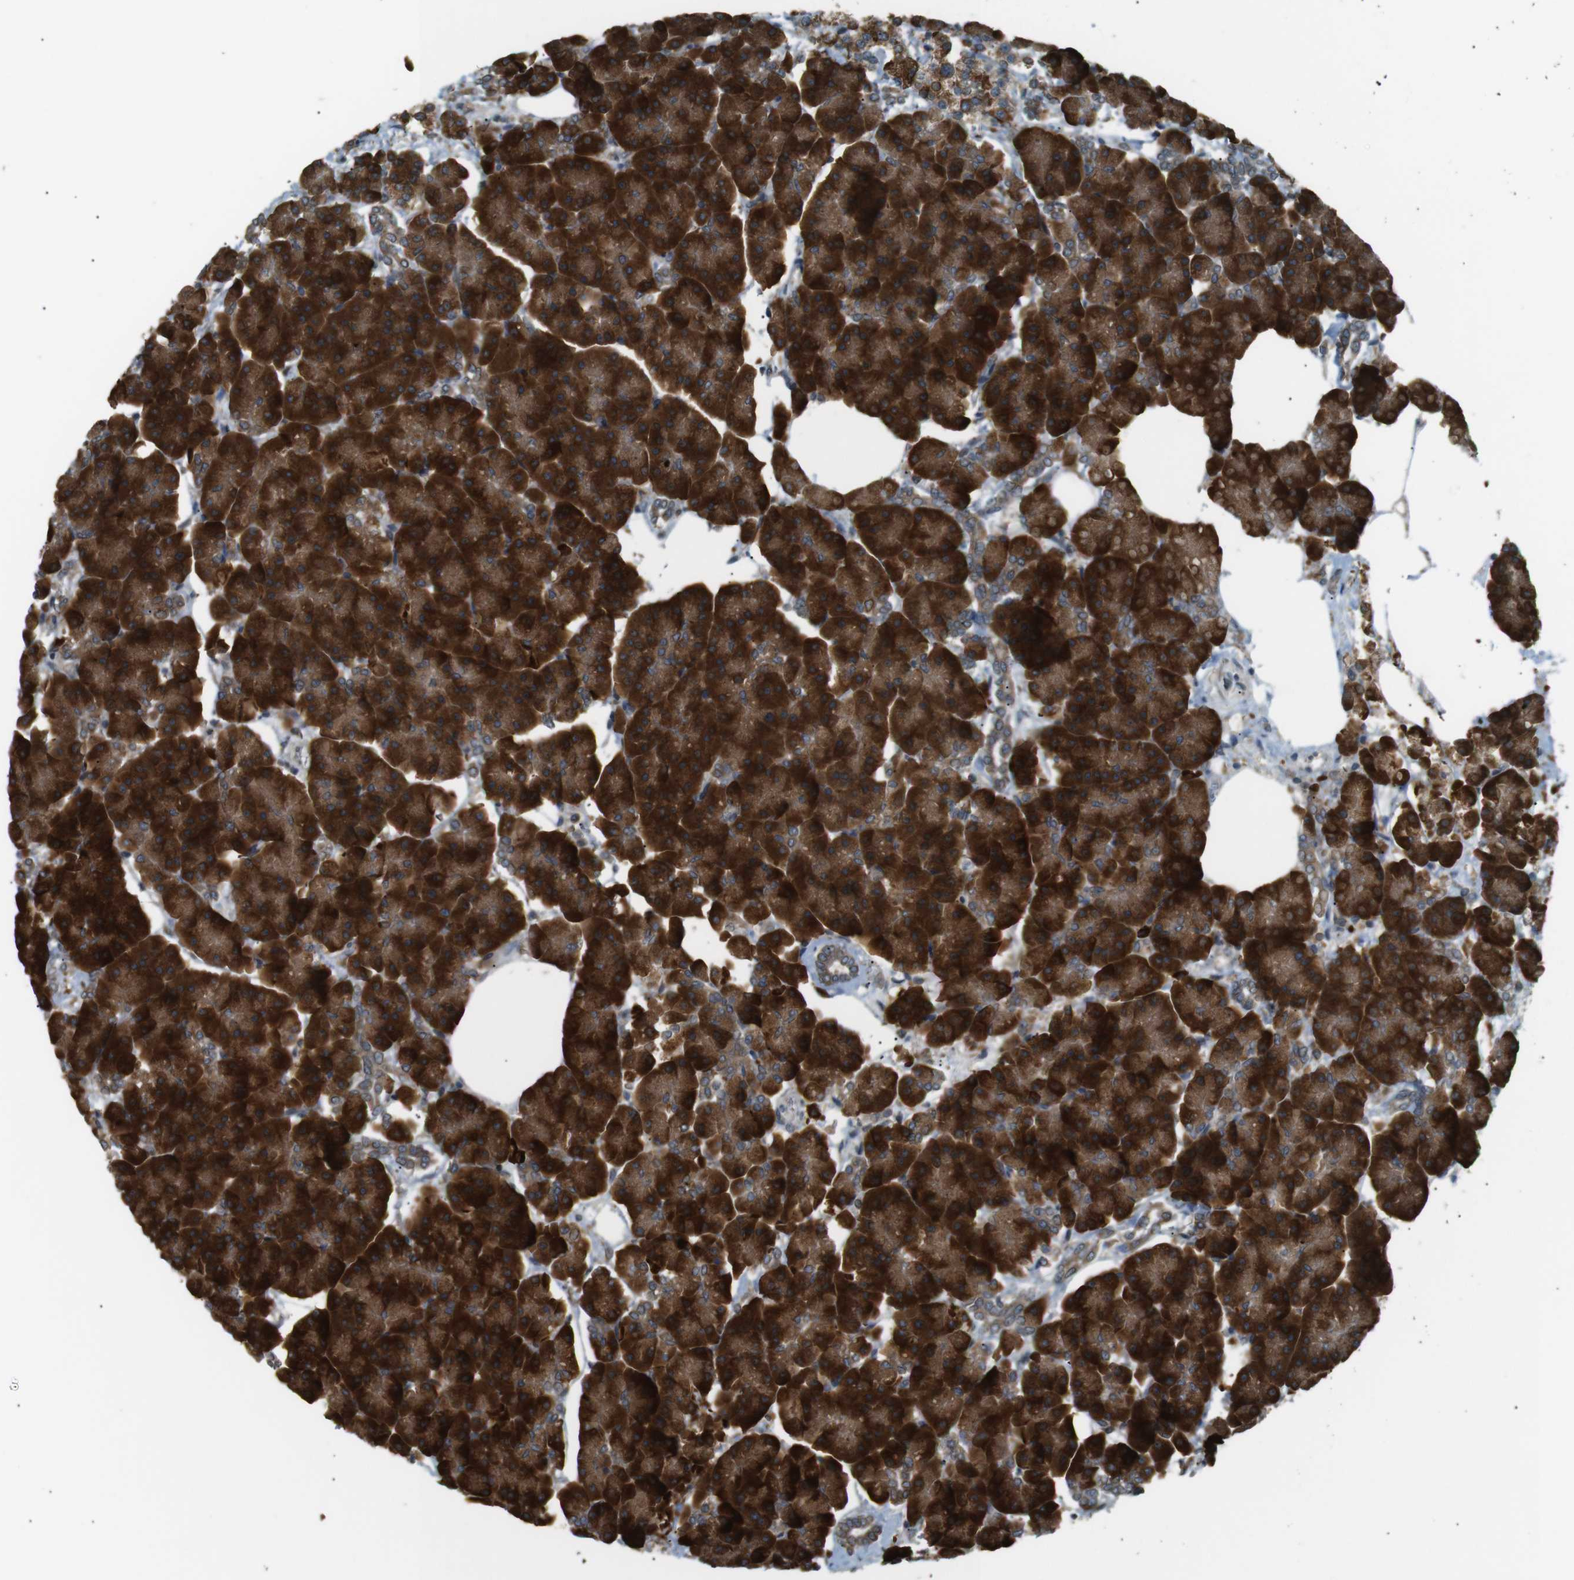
{"staining": {"intensity": "strong", "quantity": ">75%", "location": "cytoplasmic/membranous"}, "tissue": "pancreas", "cell_type": "Exocrine glandular cells", "image_type": "normal", "snomed": [{"axis": "morphology", "description": "Normal tissue, NOS"}, {"axis": "topography", "description": "Pancreas"}], "caption": "Brown immunohistochemical staining in benign pancreas reveals strong cytoplasmic/membranous staining in approximately >75% of exocrine glandular cells. The protein of interest is shown in brown color, while the nuclei are stained blue.", "gene": "TMED4", "patient": {"sex": "female", "age": 70}}